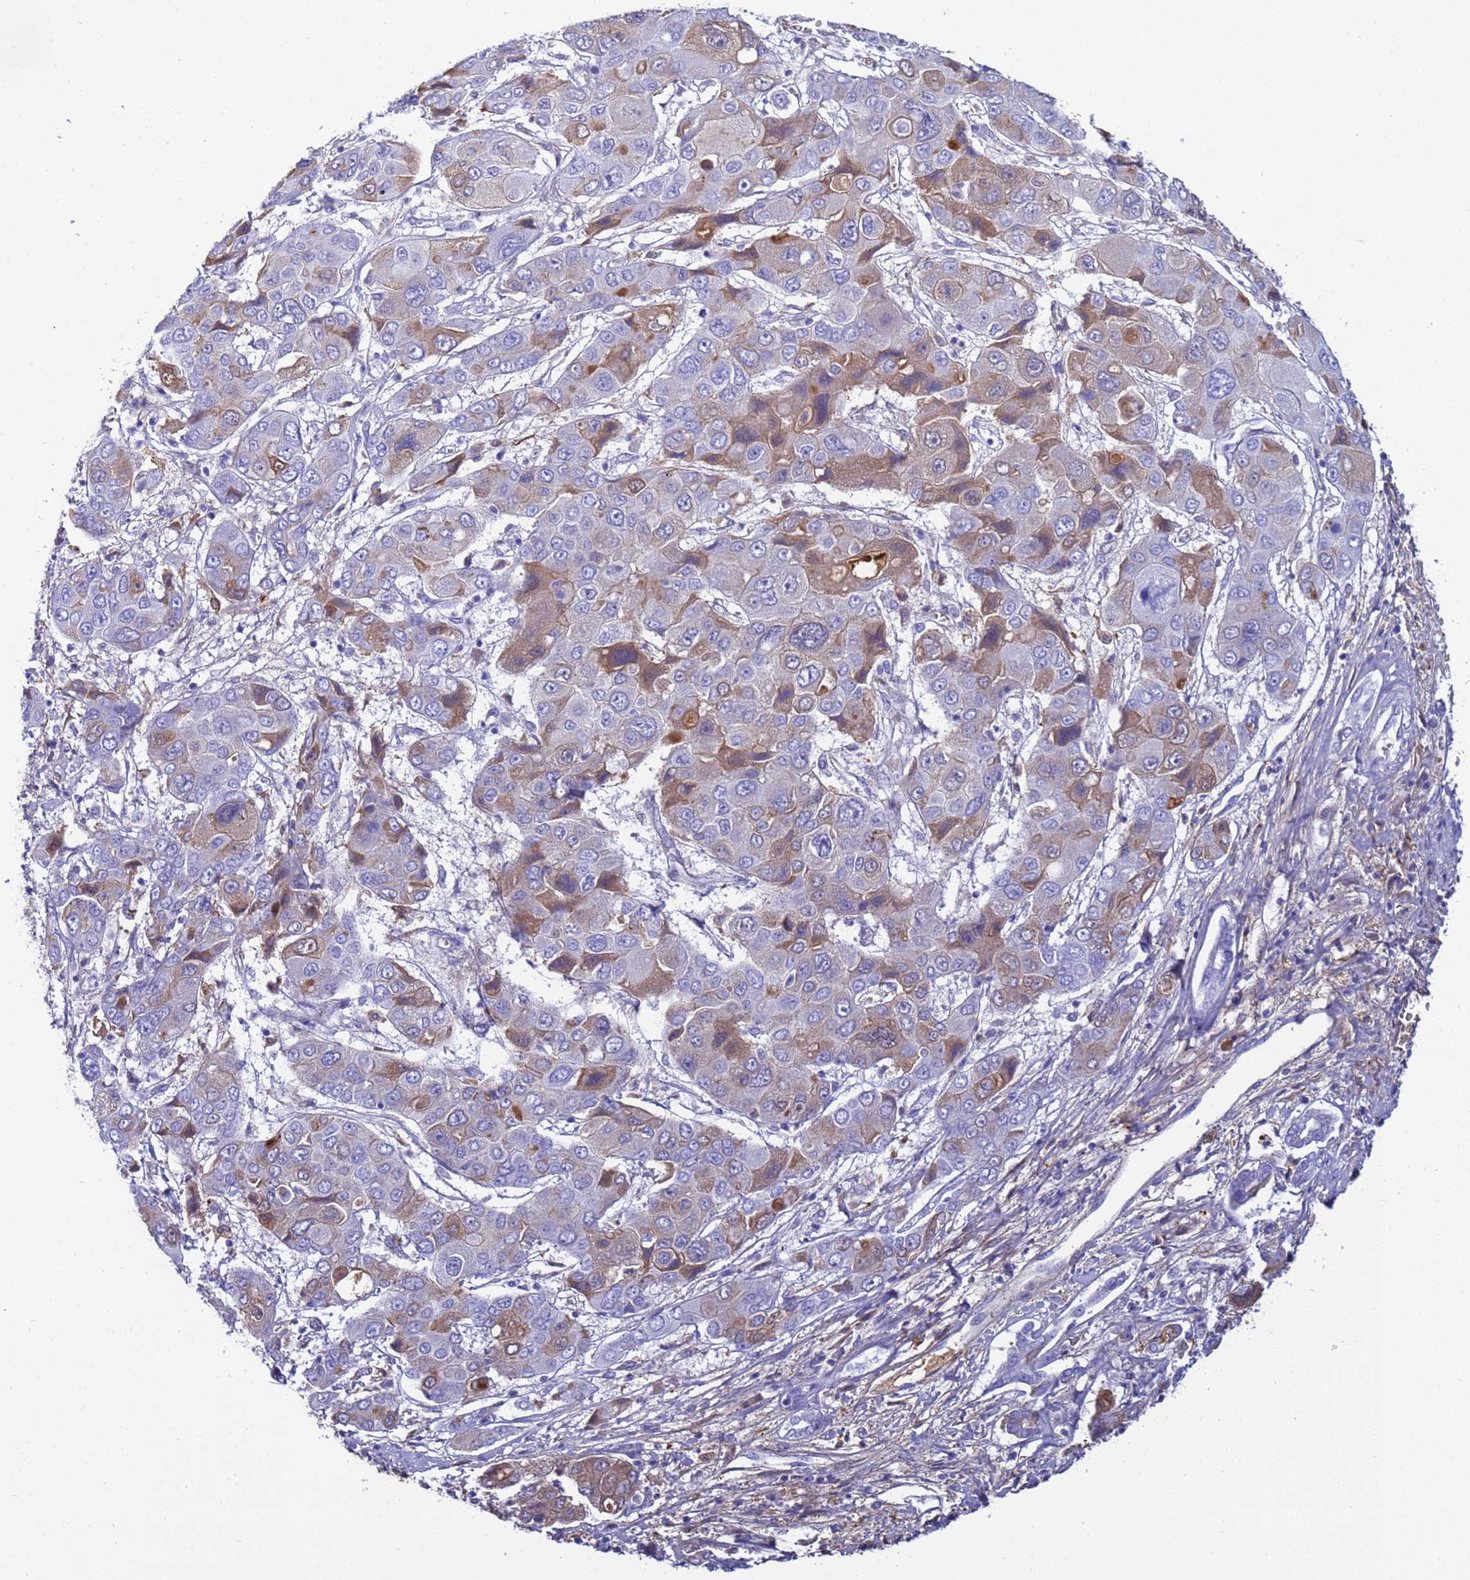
{"staining": {"intensity": "moderate", "quantity": "25%-75%", "location": "cytoplasmic/membranous,nuclear"}, "tissue": "liver cancer", "cell_type": "Tumor cells", "image_type": "cancer", "snomed": [{"axis": "morphology", "description": "Cholangiocarcinoma"}, {"axis": "topography", "description": "Liver"}], "caption": "DAB (3,3'-diaminobenzidine) immunohistochemical staining of liver cancer (cholangiocarcinoma) shows moderate cytoplasmic/membranous and nuclear protein expression in approximately 25%-75% of tumor cells. (IHC, brightfield microscopy, high magnification).", "gene": "H1-7", "patient": {"sex": "male", "age": 67}}